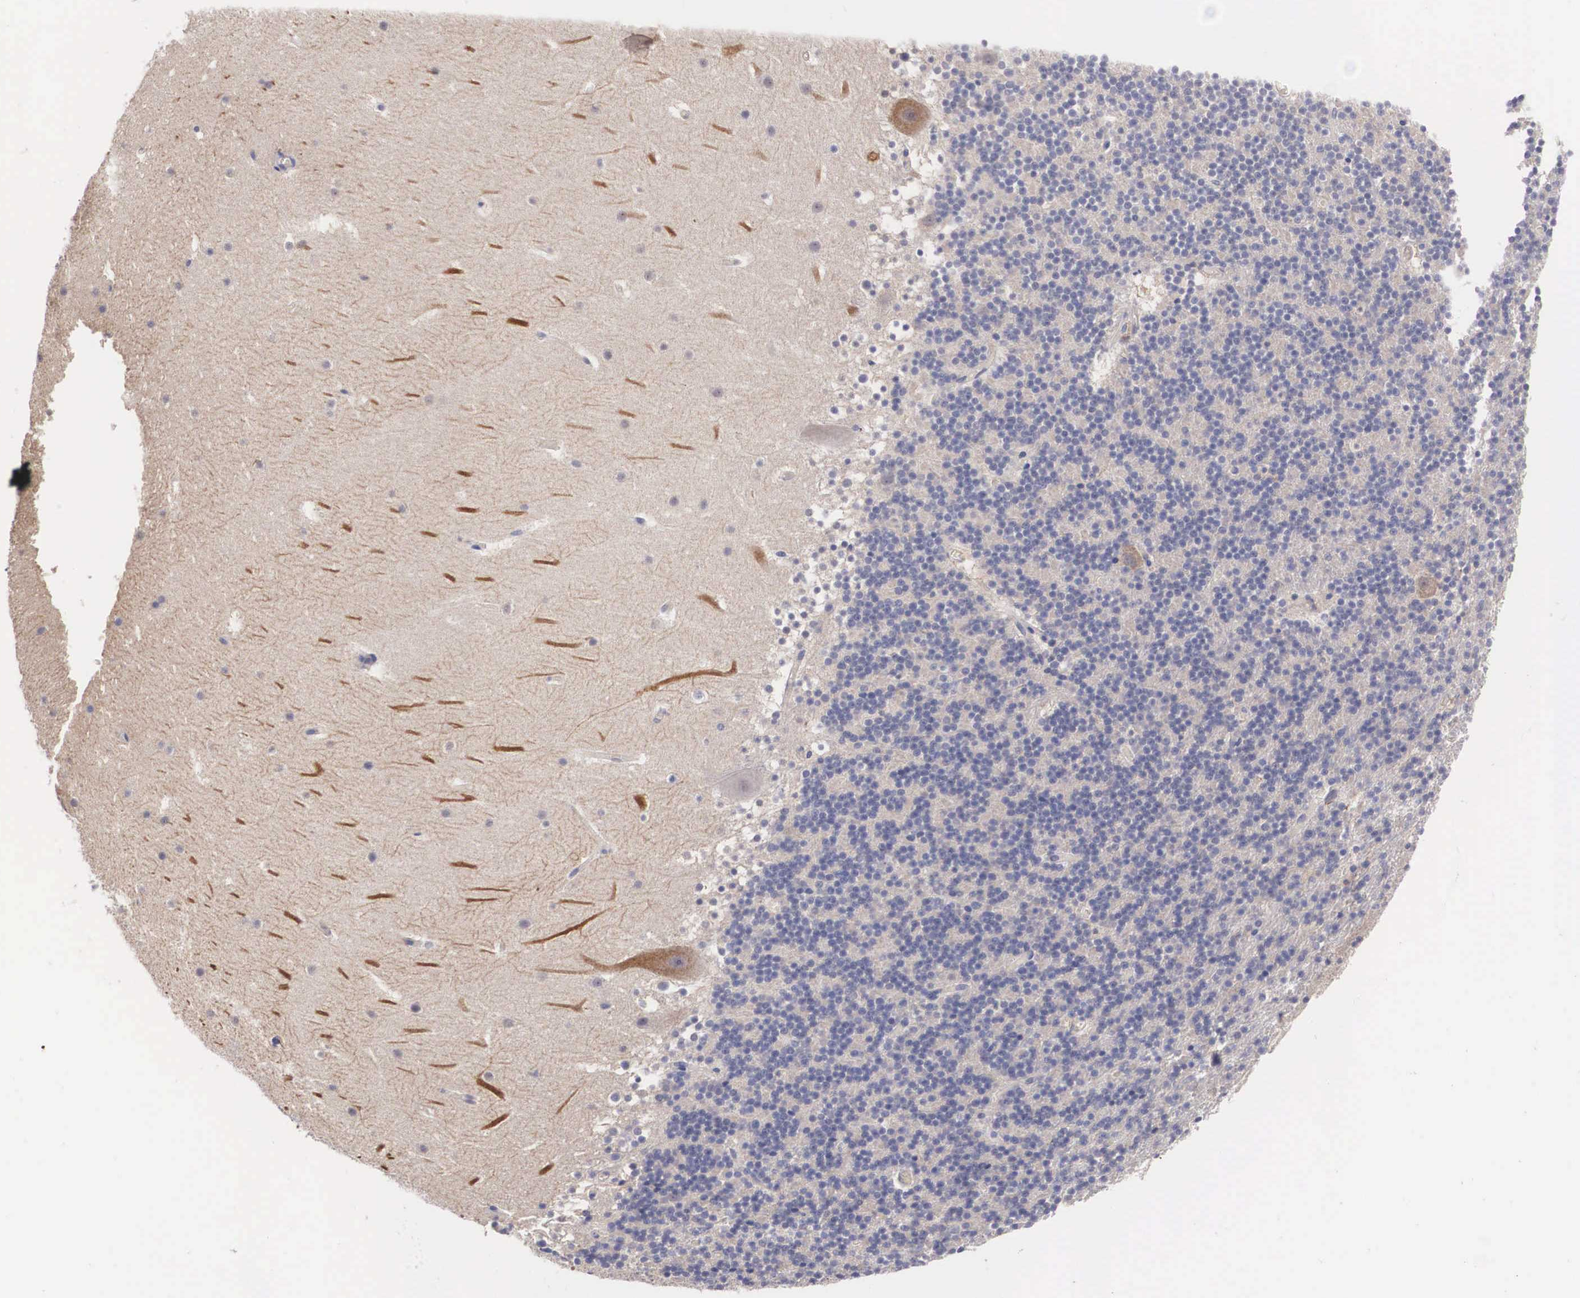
{"staining": {"intensity": "weak", "quantity": "25%-75%", "location": "cytoplasmic/membranous"}, "tissue": "cerebellum", "cell_type": "Cells in granular layer", "image_type": "normal", "snomed": [{"axis": "morphology", "description": "Normal tissue, NOS"}, {"axis": "topography", "description": "Cerebellum"}], "caption": "Cerebellum stained with immunohistochemistry demonstrates weak cytoplasmic/membranous staining in approximately 25%-75% of cells in granular layer.", "gene": "ABHD4", "patient": {"sex": "male", "age": 45}}